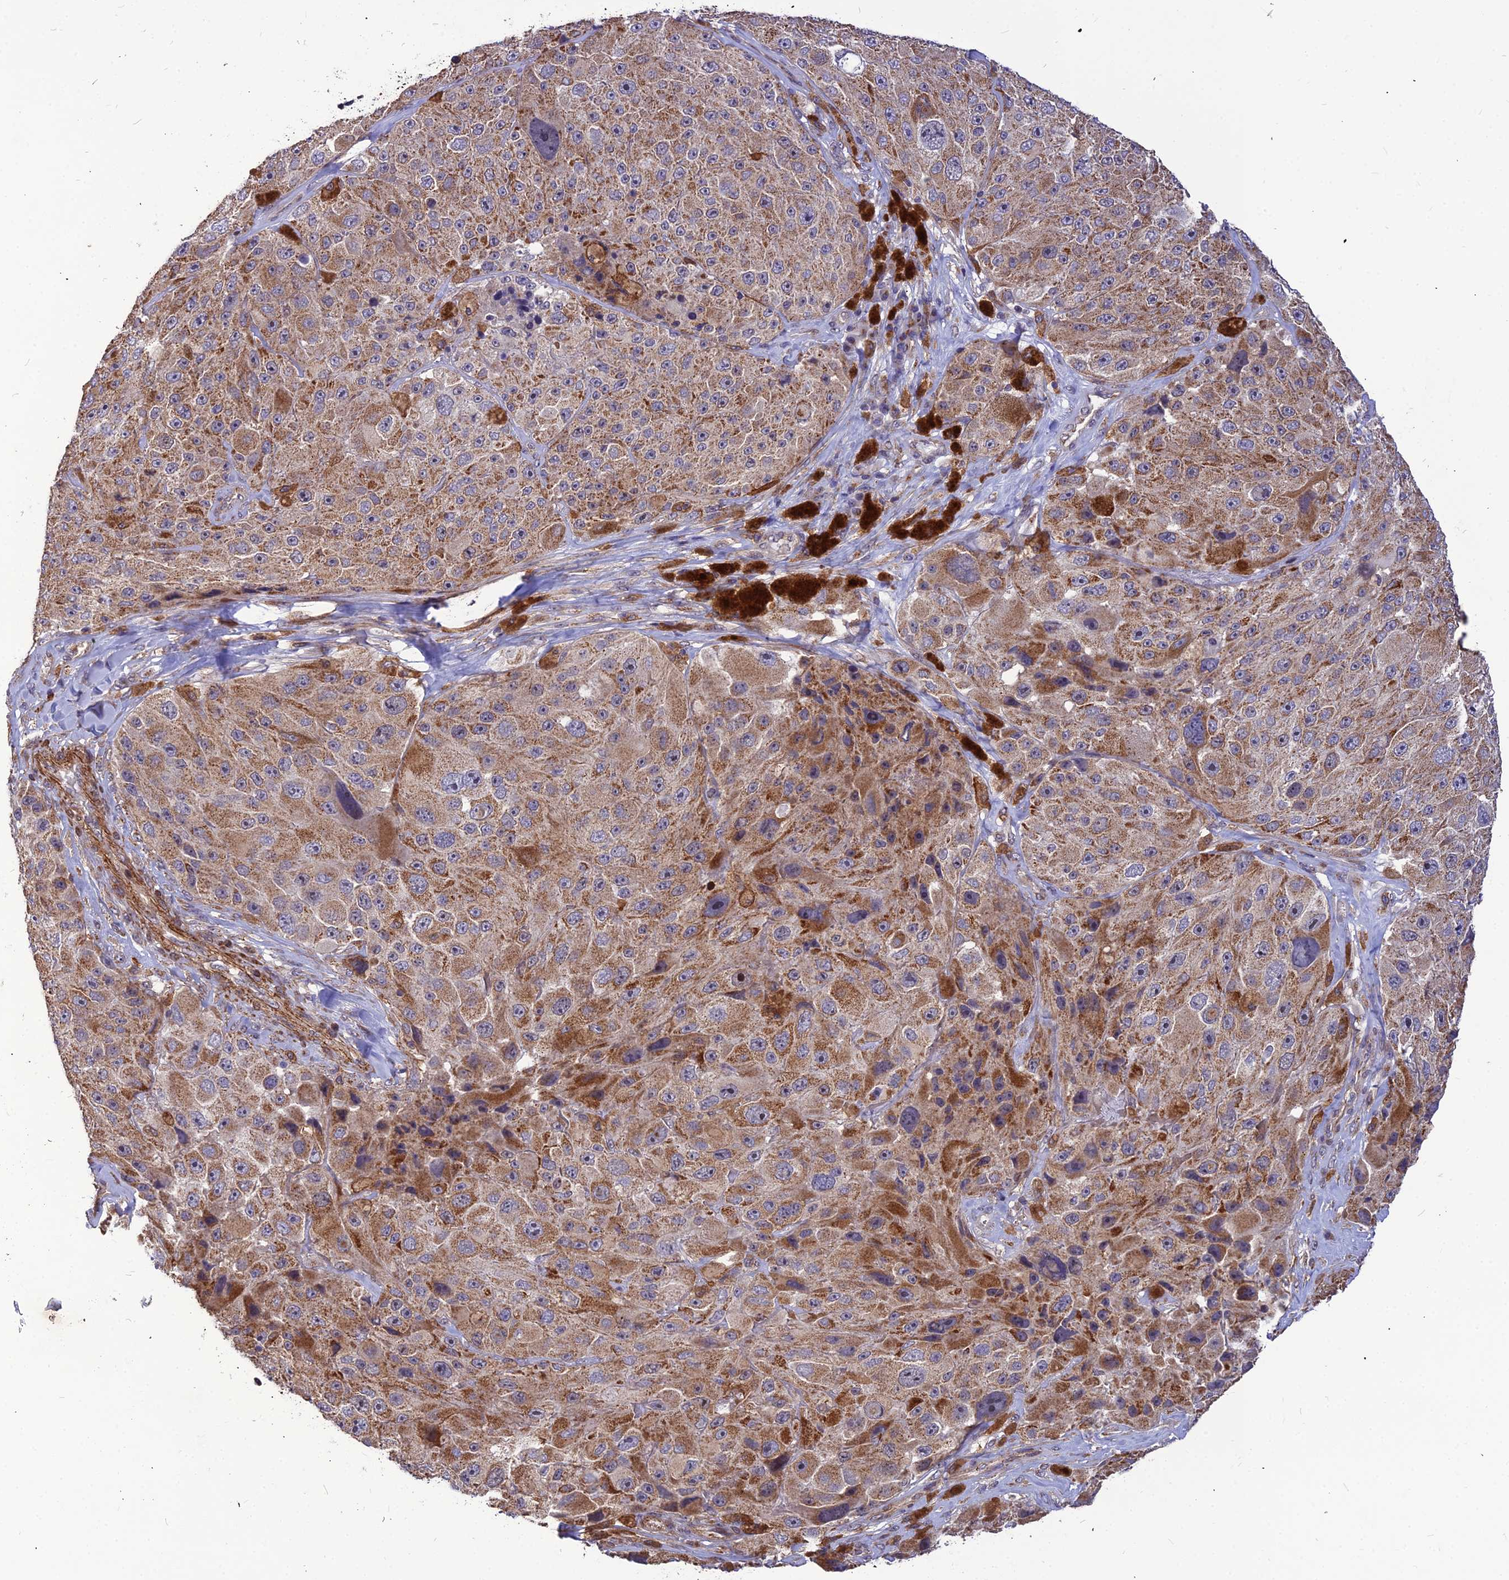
{"staining": {"intensity": "moderate", "quantity": ">75%", "location": "cytoplasmic/membranous"}, "tissue": "melanoma", "cell_type": "Tumor cells", "image_type": "cancer", "snomed": [{"axis": "morphology", "description": "Malignant melanoma, Metastatic site"}, {"axis": "topography", "description": "Lymph node"}], "caption": "Protein analysis of melanoma tissue demonstrates moderate cytoplasmic/membranous expression in about >75% of tumor cells.", "gene": "LEKR1", "patient": {"sex": "male", "age": 62}}